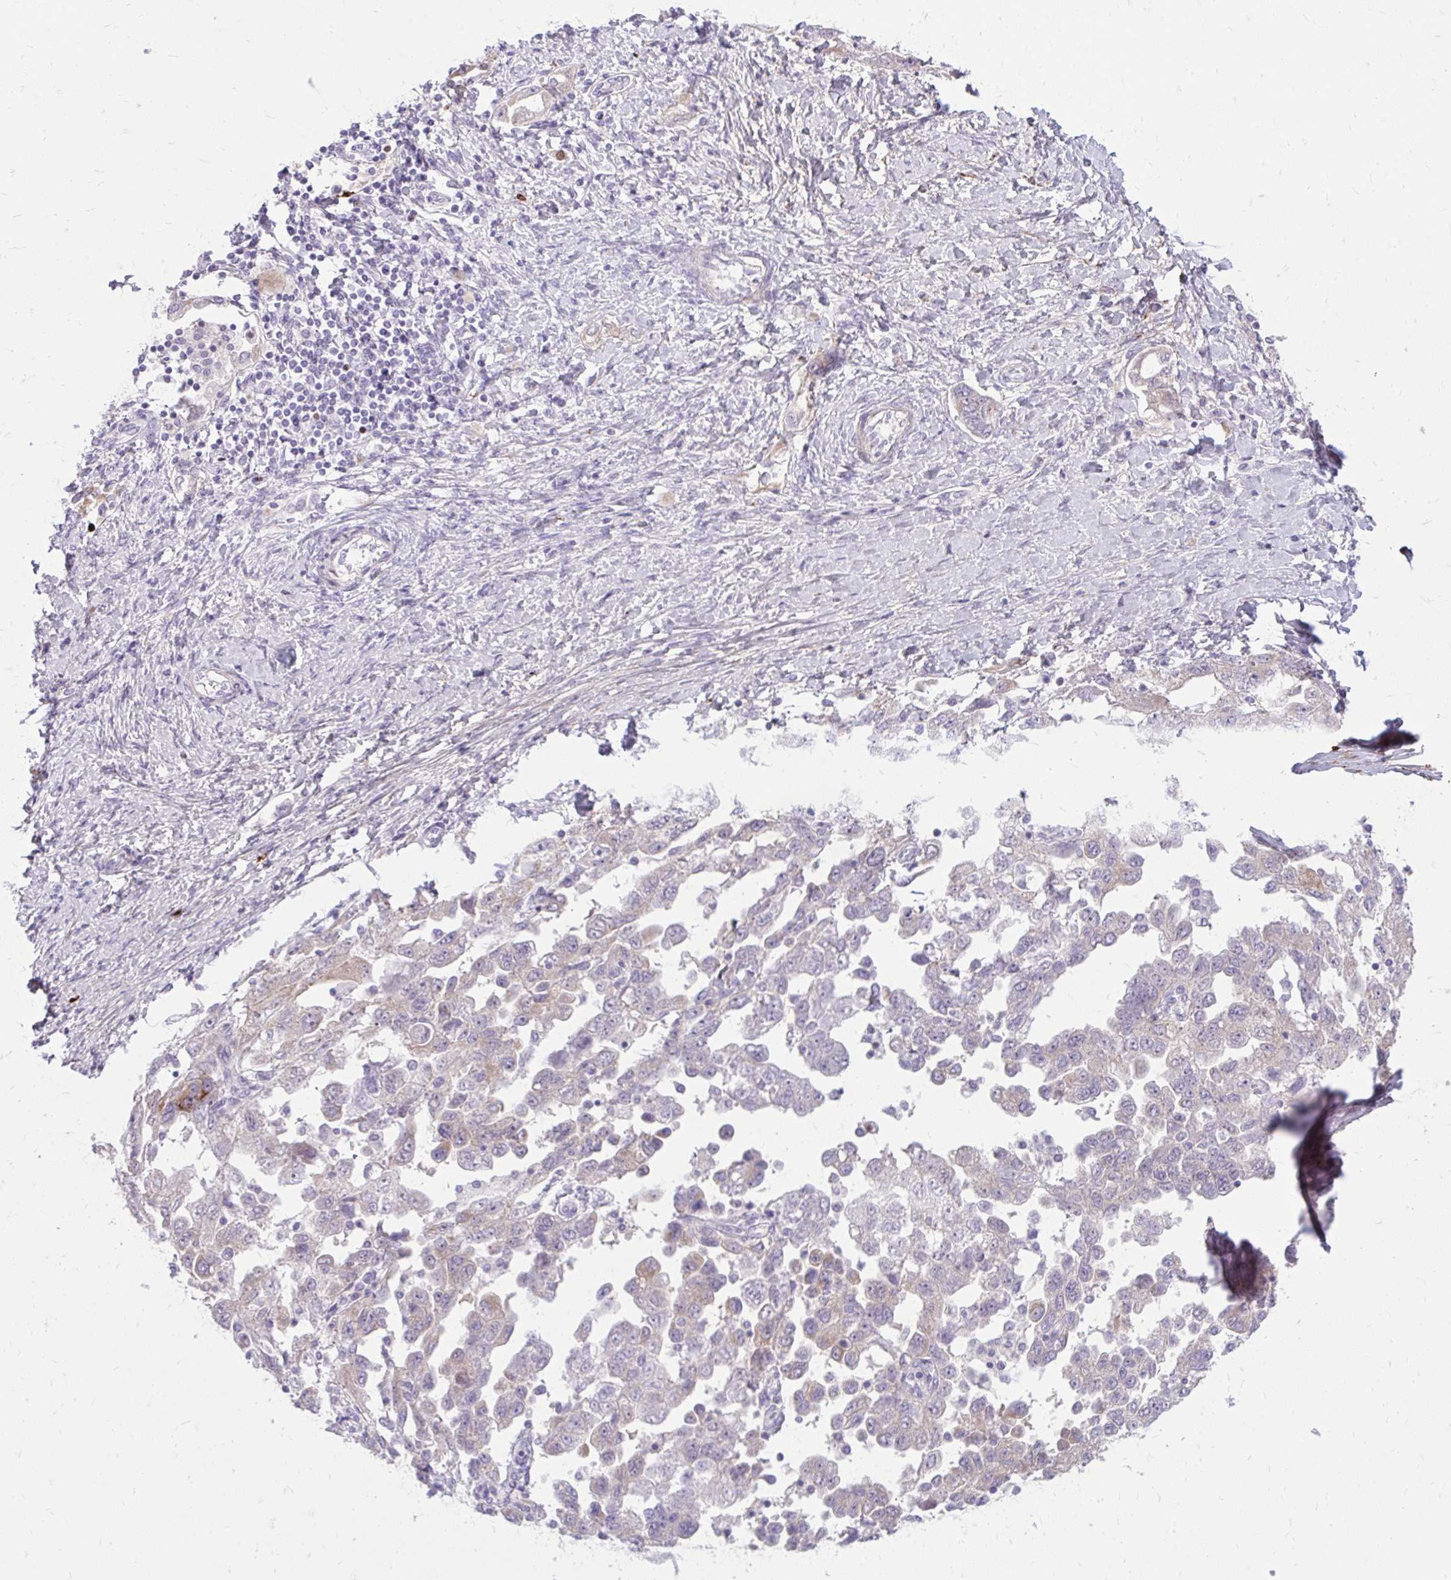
{"staining": {"intensity": "weak", "quantity": "<25%", "location": "cytoplasmic/membranous"}, "tissue": "ovarian cancer", "cell_type": "Tumor cells", "image_type": "cancer", "snomed": [{"axis": "morphology", "description": "Carcinoma, NOS"}, {"axis": "morphology", "description": "Cystadenocarcinoma, serous, NOS"}, {"axis": "topography", "description": "Ovary"}], "caption": "Protein analysis of carcinoma (ovarian) displays no significant expression in tumor cells.", "gene": "RAB6B", "patient": {"sex": "female", "age": 69}}